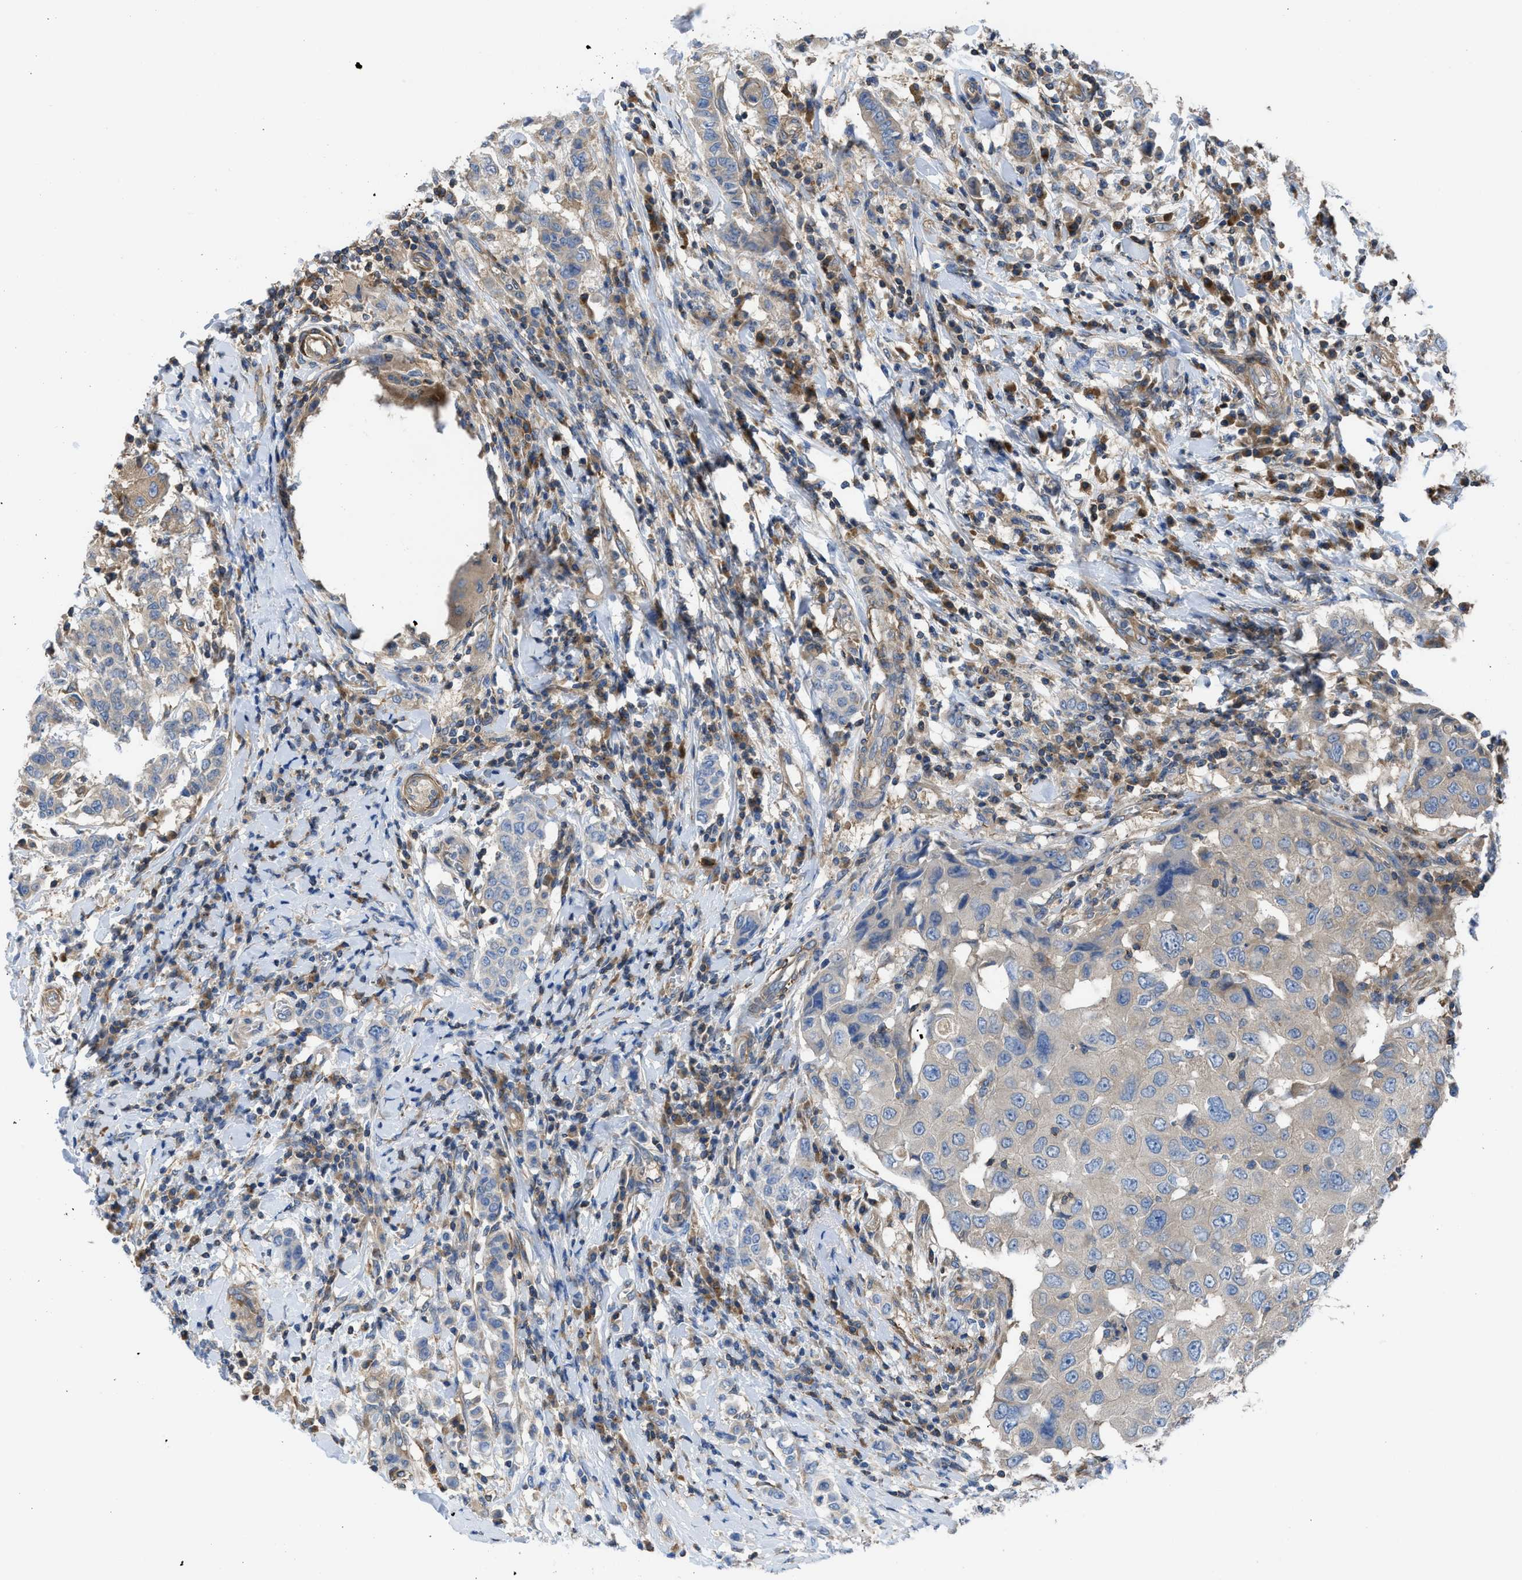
{"staining": {"intensity": "weak", "quantity": "25%-75%", "location": "cytoplasmic/membranous"}, "tissue": "breast cancer", "cell_type": "Tumor cells", "image_type": "cancer", "snomed": [{"axis": "morphology", "description": "Duct carcinoma"}, {"axis": "topography", "description": "Breast"}], "caption": "Tumor cells exhibit low levels of weak cytoplasmic/membranous expression in approximately 25%-75% of cells in breast invasive ductal carcinoma.", "gene": "CHKB", "patient": {"sex": "female", "age": 27}}